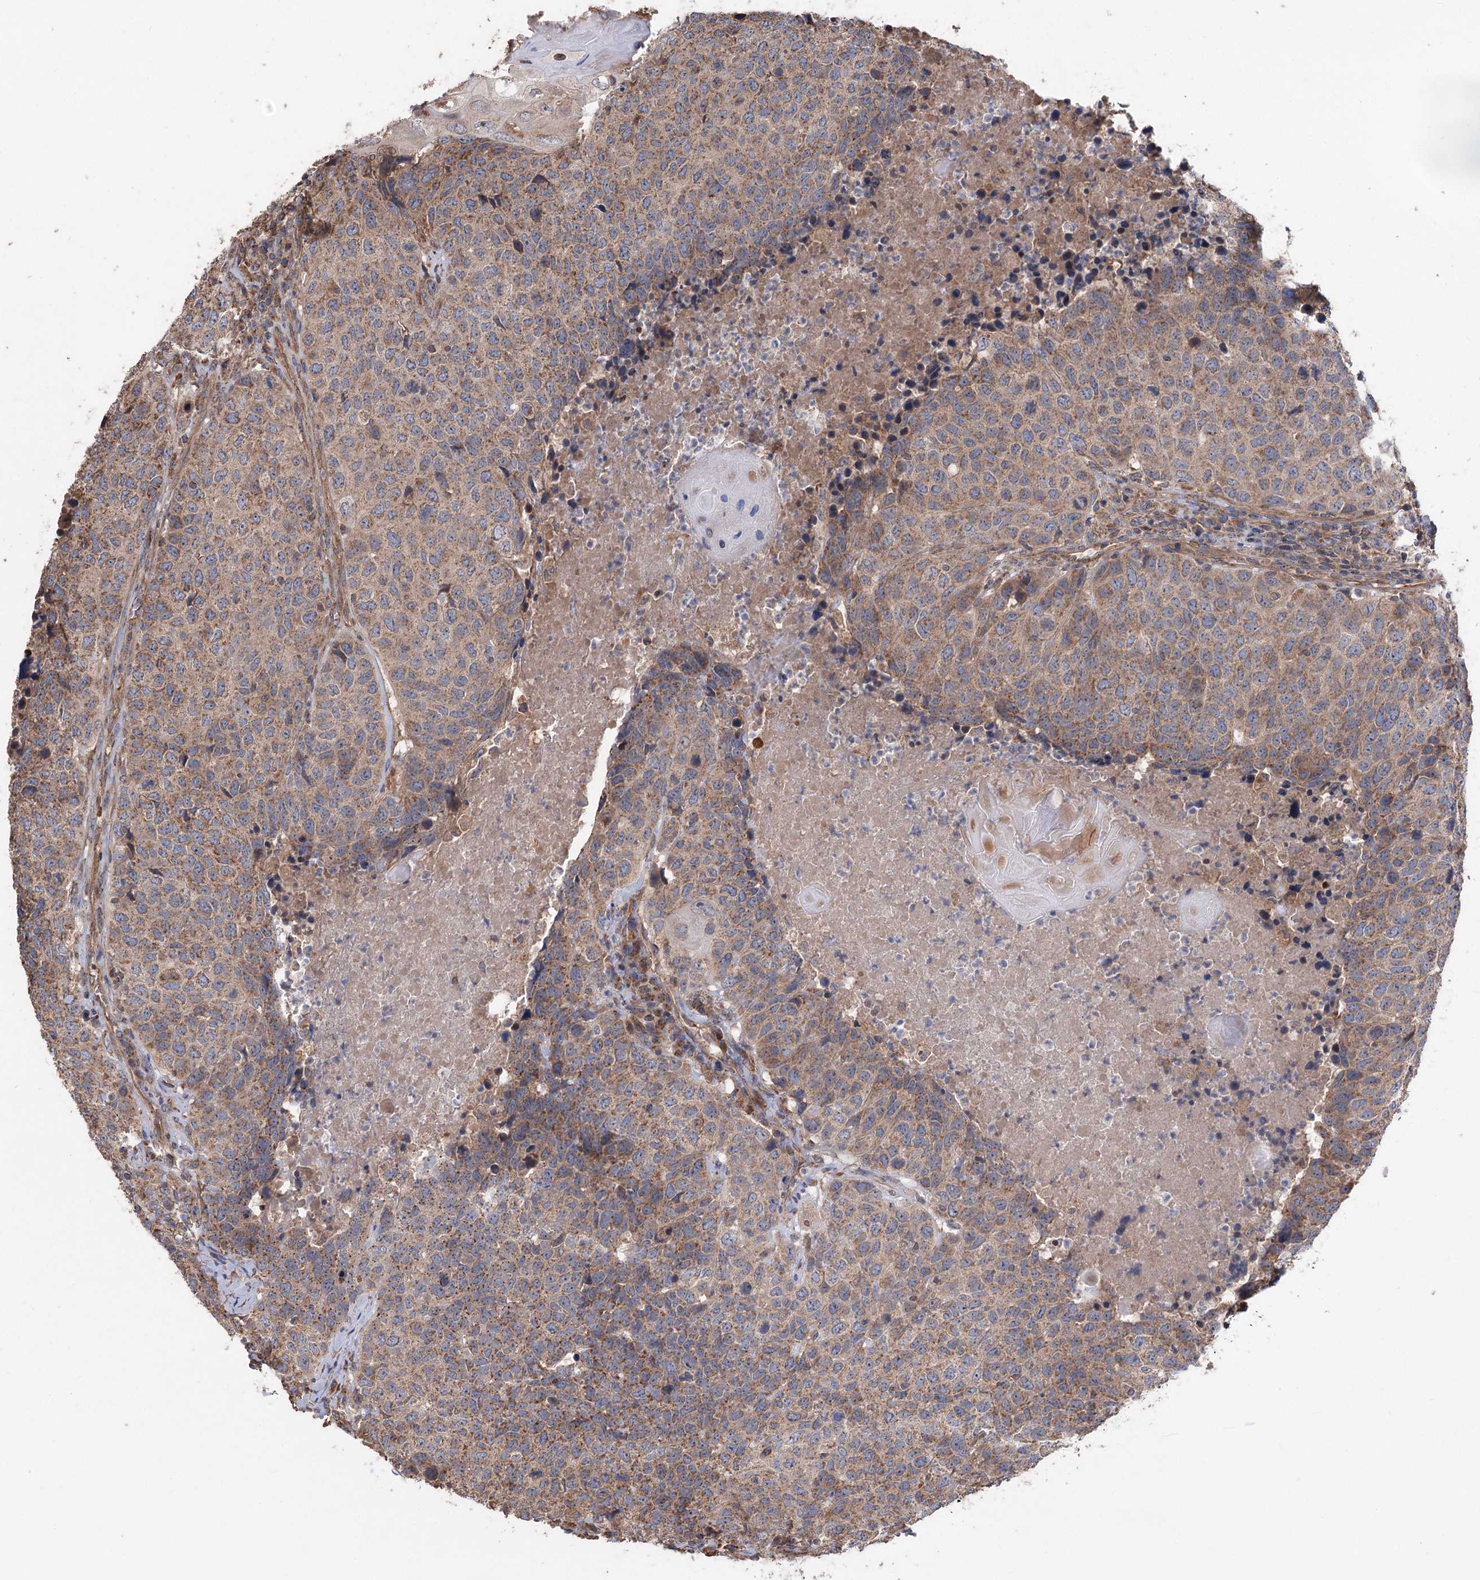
{"staining": {"intensity": "moderate", "quantity": ">75%", "location": "cytoplasmic/membranous"}, "tissue": "head and neck cancer", "cell_type": "Tumor cells", "image_type": "cancer", "snomed": [{"axis": "morphology", "description": "Squamous cell carcinoma, NOS"}, {"axis": "topography", "description": "Head-Neck"}], "caption": "Head and neck squamous cell carcinoma stained with a protein marker shows moderate staining in tumor cells.", "gene": "RWDD4", "patient": {"sex": "male", "age": 66}}